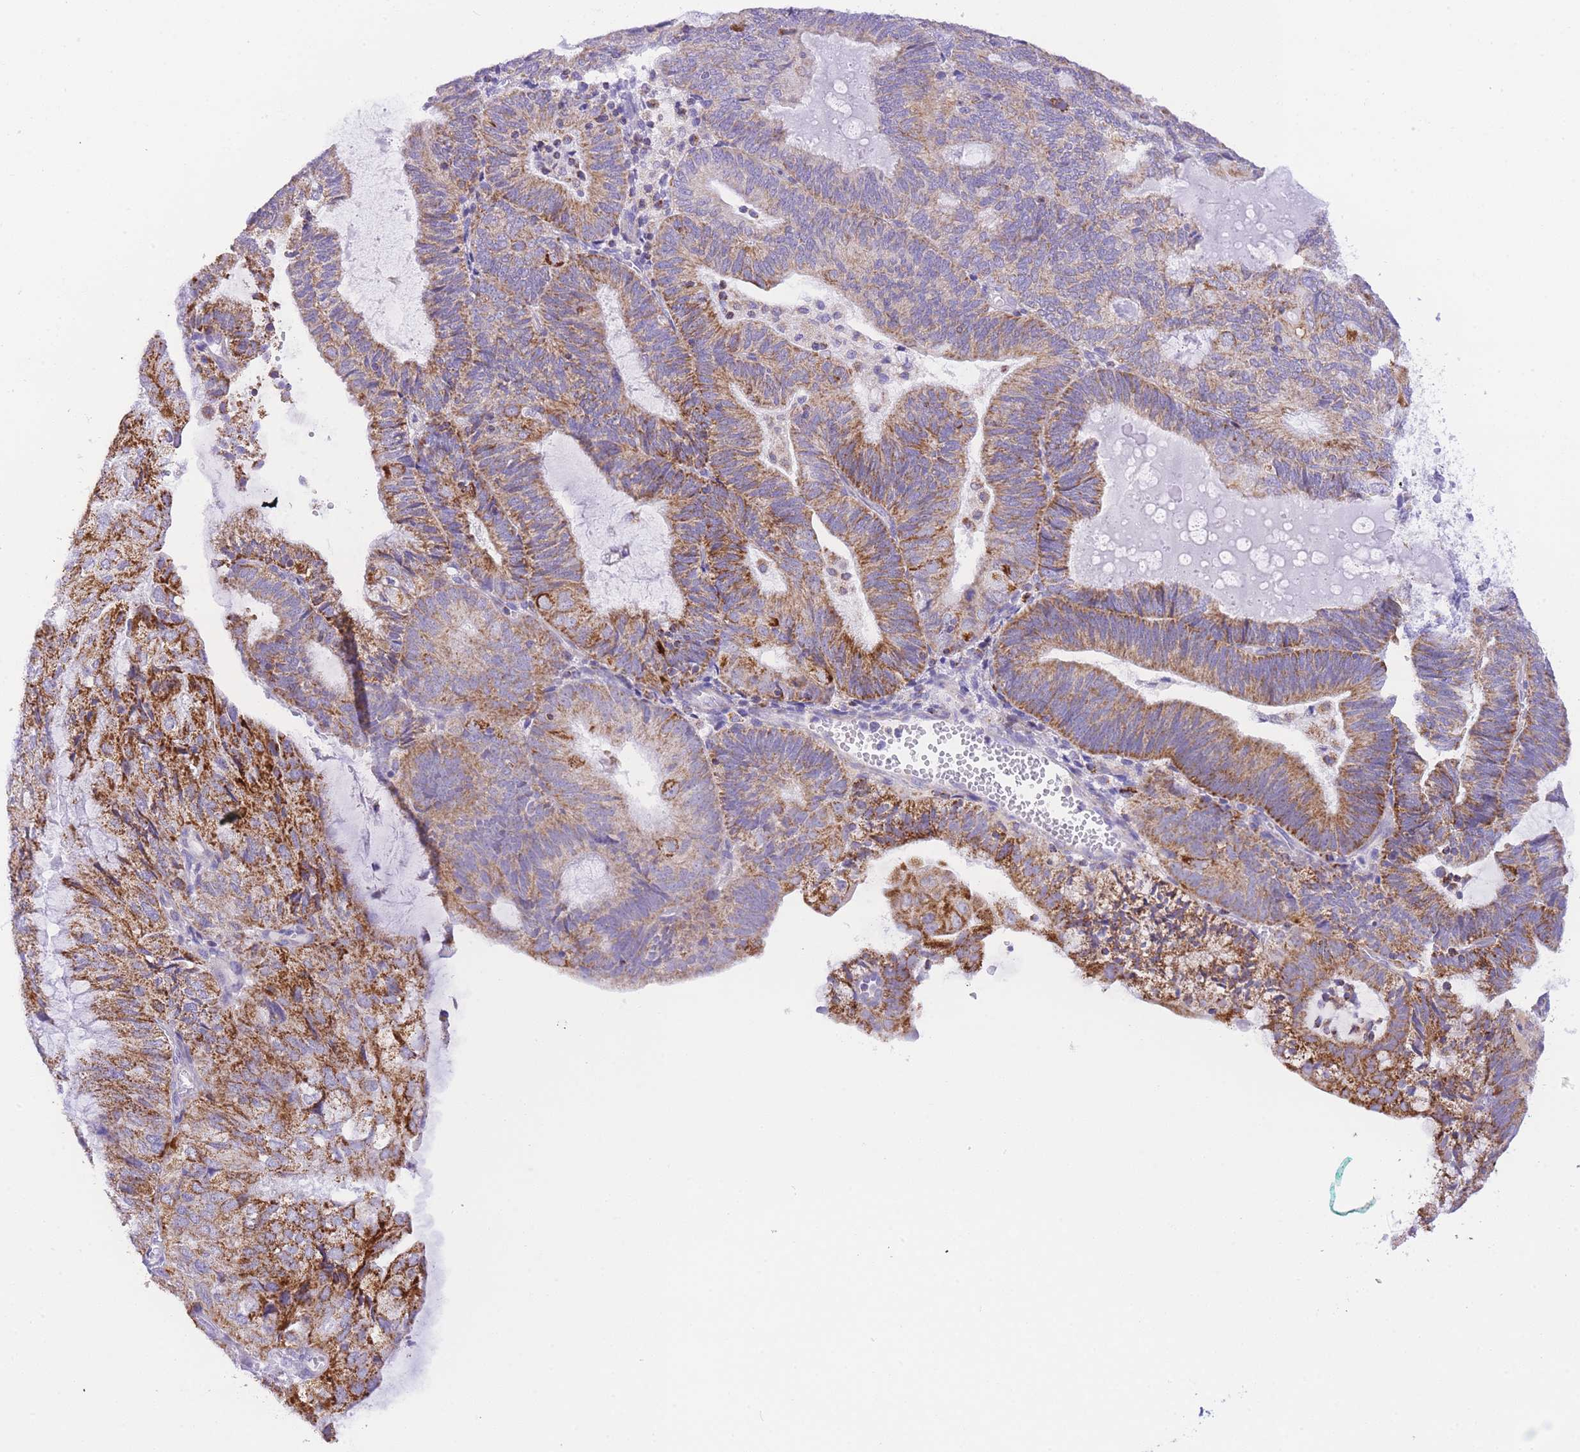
{"staining": {"intensity": "strong", "quantity": "<25%", "location": "cytoplasmic/membranous"}, "tissue": "endometrial cancer", "cell_type": "Tumor cells", "image_type": "cancer", "snomed": [{"axis": "morphology", "description": "Adenocarcinoma, NOS"}, {"axis": "topography", "description": "Endometrium"}], "caption": "Protein expression analysis of endometrial cancer shows strong cytoplasmic/membranous expression in about <25% of tumor cells.", "gene": "NKD2", "patient": {"sex": "female", "age": 81}}